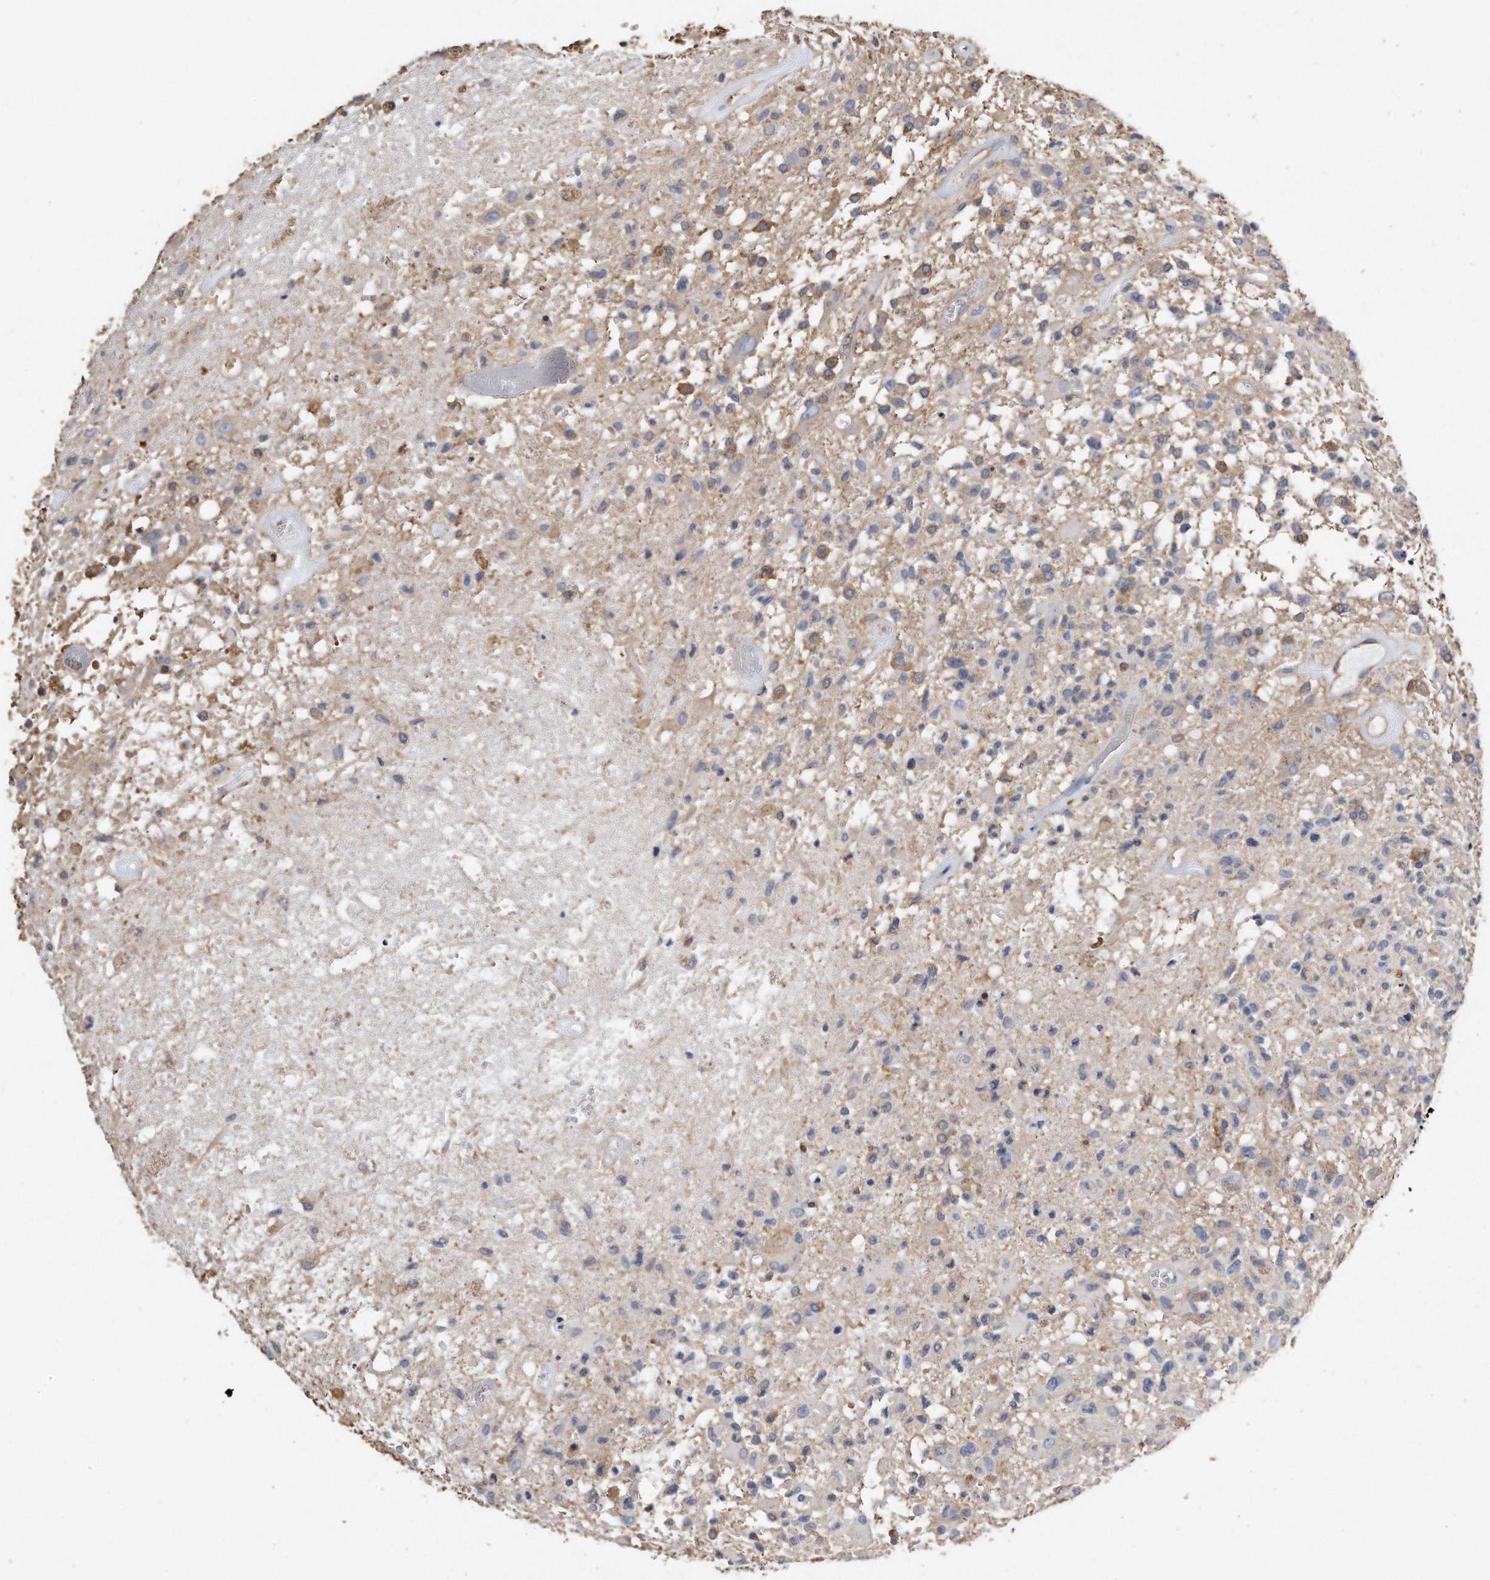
{"staining": {"intensity": "moderate", "quantity": "<25%", "location": "cytoplasmic/membranous"}, "tissue": "glioma", "cell_type": "Tumor cells", "image_type": "cancer", "snomed": [{"axis": "morphology", "description": "Glioma, malignant, High grade"}, {"axis": "morphology", "description": "Glioblastoma, NOS"}, {"axis": "topography", "description": "Brain"}], "caption": "Immunohistochemistry (IHC) of human malignant glioma (high-grade) demonstrates low levels of moderate cytoplasmic/membranous expression in about <25% of tumor cells. (DAB (3,3'-diaminobenzidine) = brown stain, brightfield microscopy at high magnification).", "gene": "CDCP1", "patient": {"sex": "male", "age": 60}}